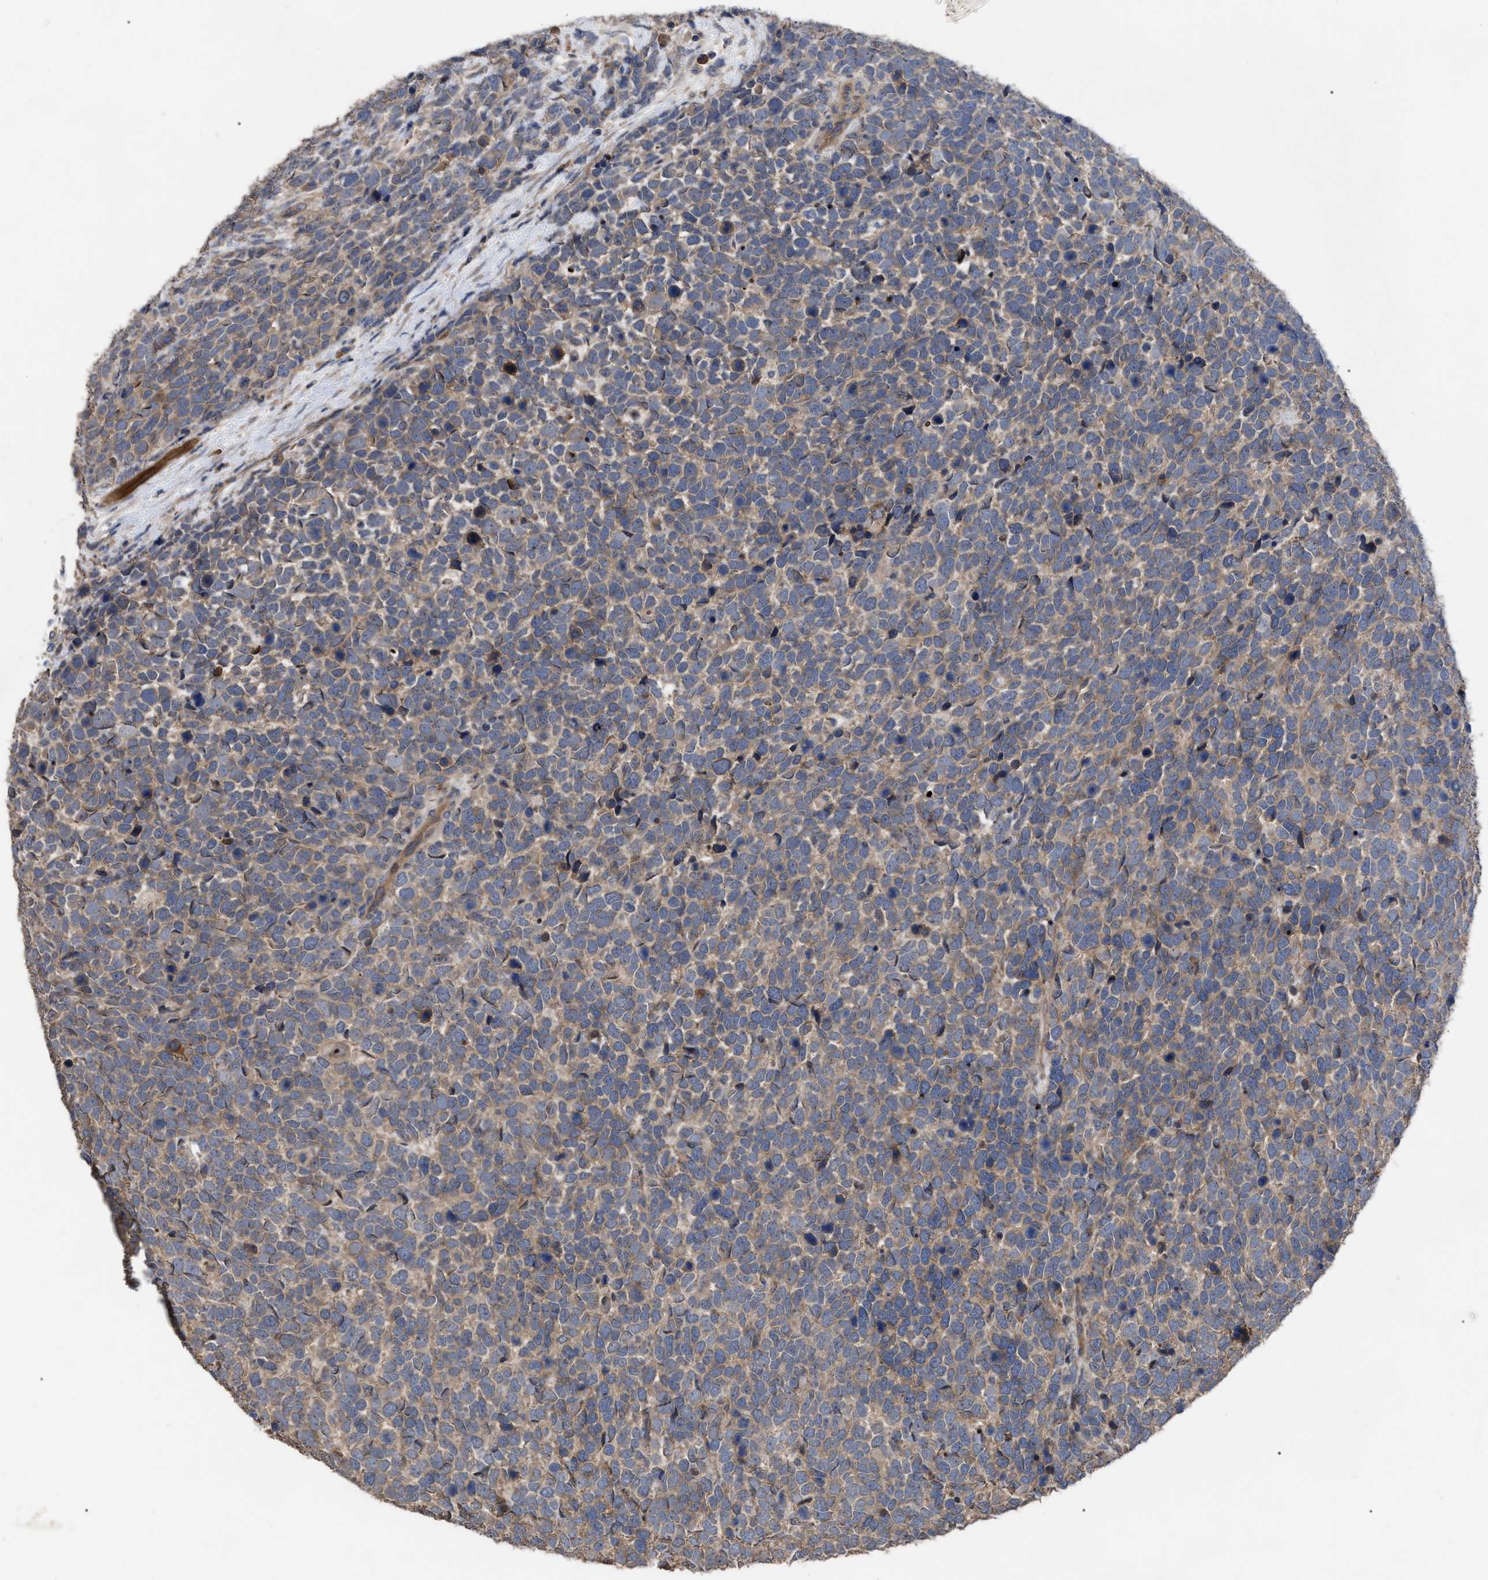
{"staining": {"intensity": "weak", "quantity": ">75%", "location": "cytoplasmic/membranous"}, "tissue": "urothelial cancer", "cell_type": "Tumor cells", "image_type": "cancer", "snomed": [{"axis": "morphology", "description": "Urothelial carcinoma, High grade"}, {"axis": "topography", "description": "Urinary bladder"}], "caption": "Human high-grade urothelial carcinoma stained with a protein marker demonstrates weak staining in tumor cells.", "gene": "BTN2A1", "patient": {"sex": "female", "age": 82}}